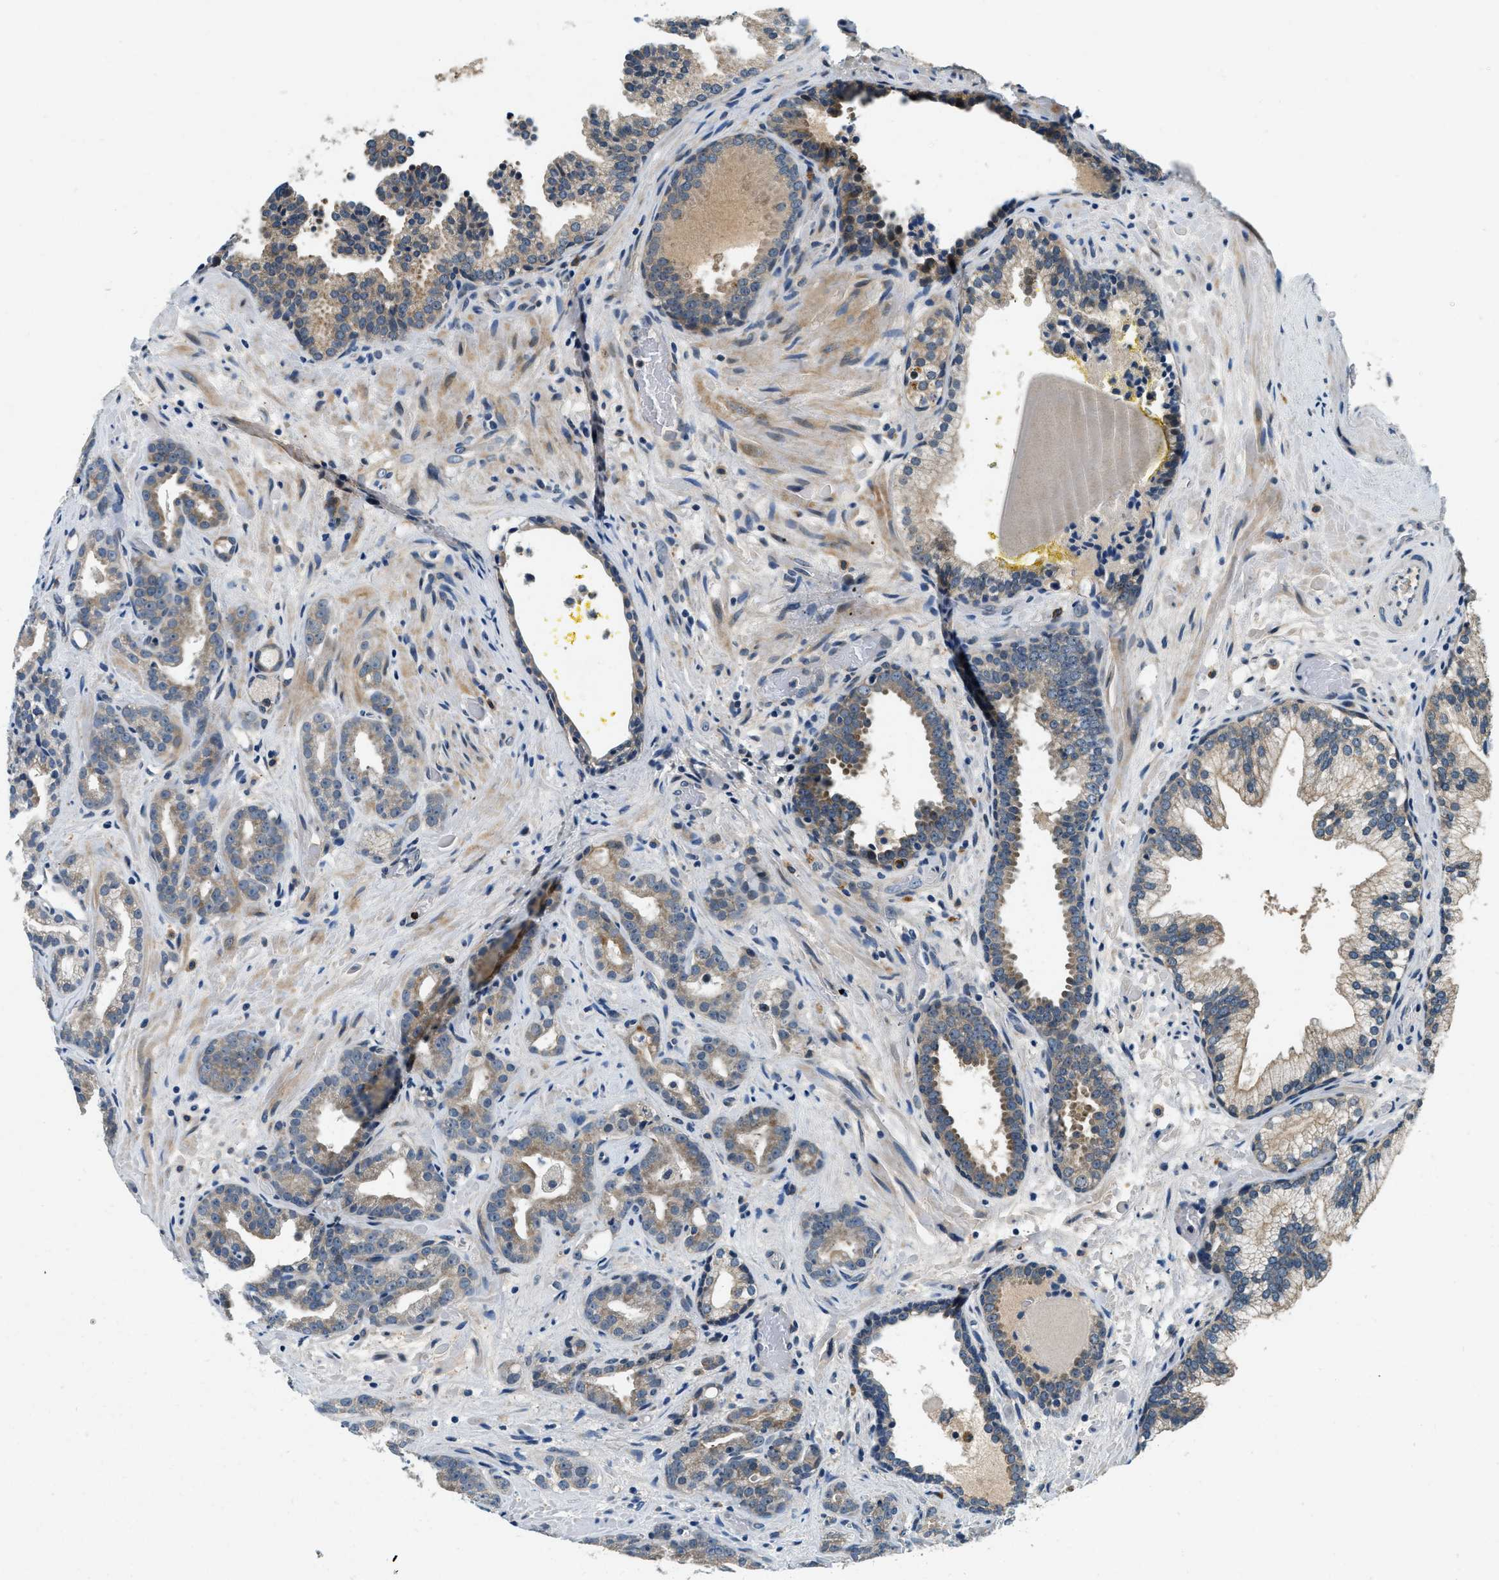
{"staining": {"intensity": "weak", "quantity": ">75%", "location": "cytoplasmic/membranous"}, "tissue": "prostate cancer", "cell_type": "Tumor cells", "image_type": "cancer", "snomed": [{"axis": "morphology", "description": "Adenocarcinoma, Low grade"}, {"axis": "topography", "description": "Prostate"}], "caption": "Immunohistochemistry of prostate cancer (adenocarcinoma (low-grade)) displays low levels of weak cytoplasmic/membranous staining in approximately >75% of tumor cells. (DAB (3,3'-diaminobenzidine) IHC, brown staining for protein, blue staining for nuclei).", "gene": "YAE1", "patient": {"sex": "male", "age": 63}}